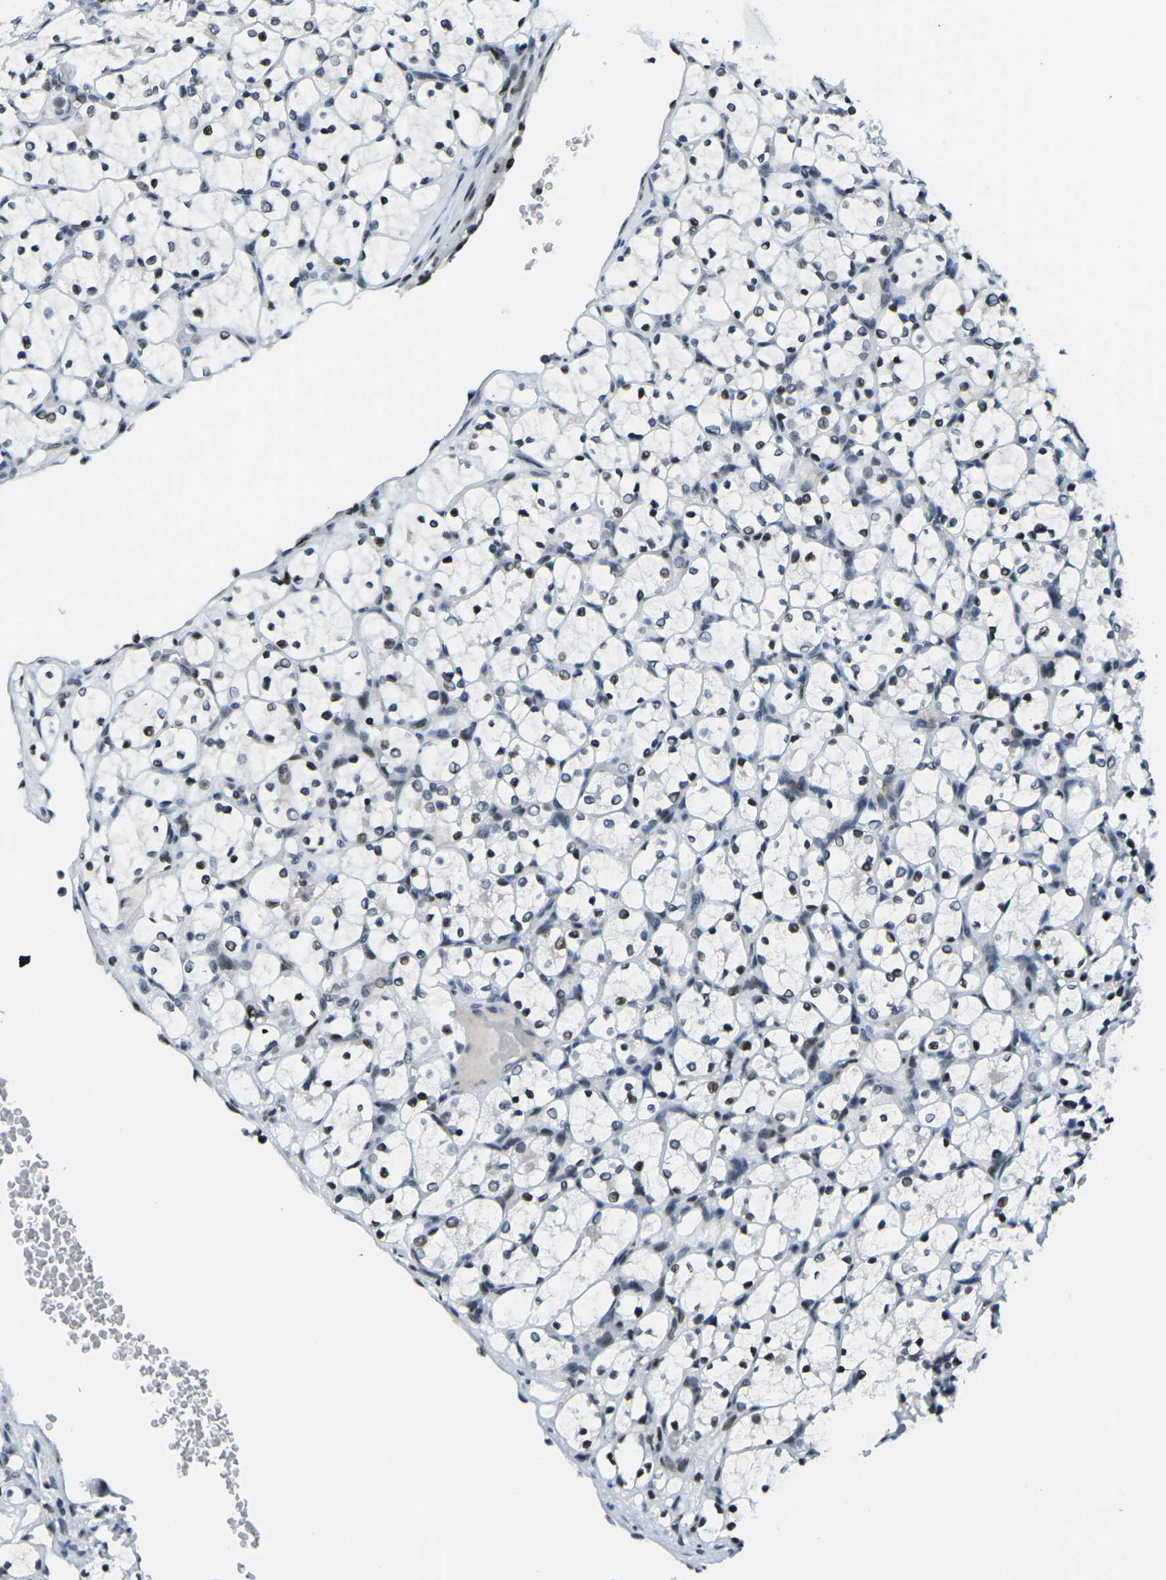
{"staining": {"intensity": "weak", "quantity": "<25%", "location": "nuclear"}, "tissue": "renal cancer", "cell_type": "Tumor cells", "image_type": "cancer", "snomed": [{"axis": "morphology", "description": "Adenocarcinoma, NOS"}, {"axis": "topography", "description": "Kidney"}], "caption": "There is no significant positivity in tumor cells of adenocarcinoma (renal).", "gene": "PRPF8", "patient": {"sex": "female", "age": 69}}